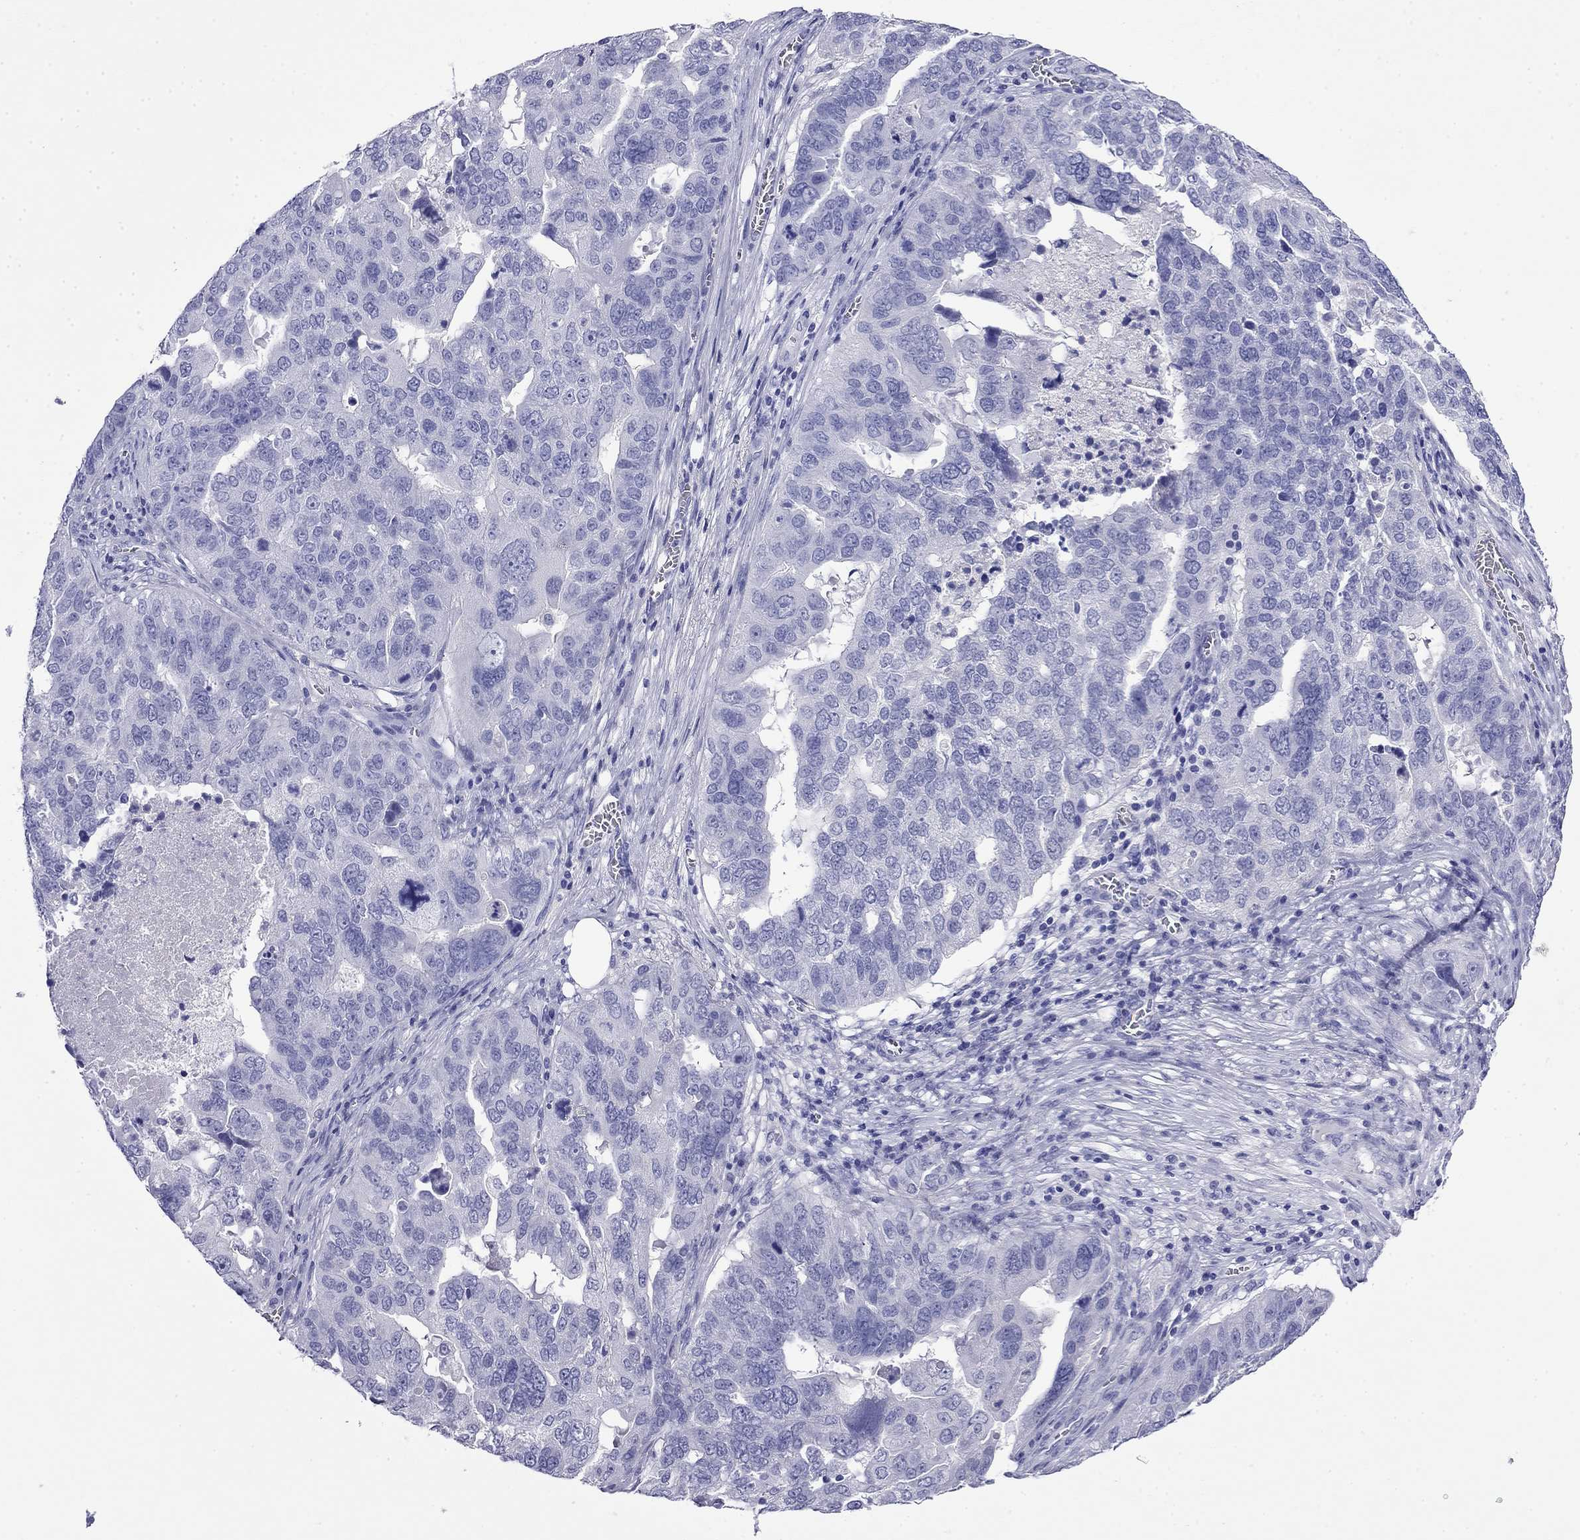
{"staining": {"intensity": "negative", "quantity": "none", "location": "none"}, "tissue": "ovarian cancer", "cell_type": "Tumor cells", "image_type": "cancer", "snomed": [{"axis": "morphology", "description": "Carcinoma, endometroid"}, {"axis": "topography", "description": "Soft tissue"}, {"axis": "topography", "description": "Ovary"}], "caption": "An immunohistochemistry photomicrograph of ovarian cancer is shown. There is no staining in tumor cells of ovarian cancer. The staining is performed using DAB brown chromogen with nuclei counter-stained in using hematoxylin.", "gene": "MYO15A", "patient": {"sex": "female", "age": 52}}